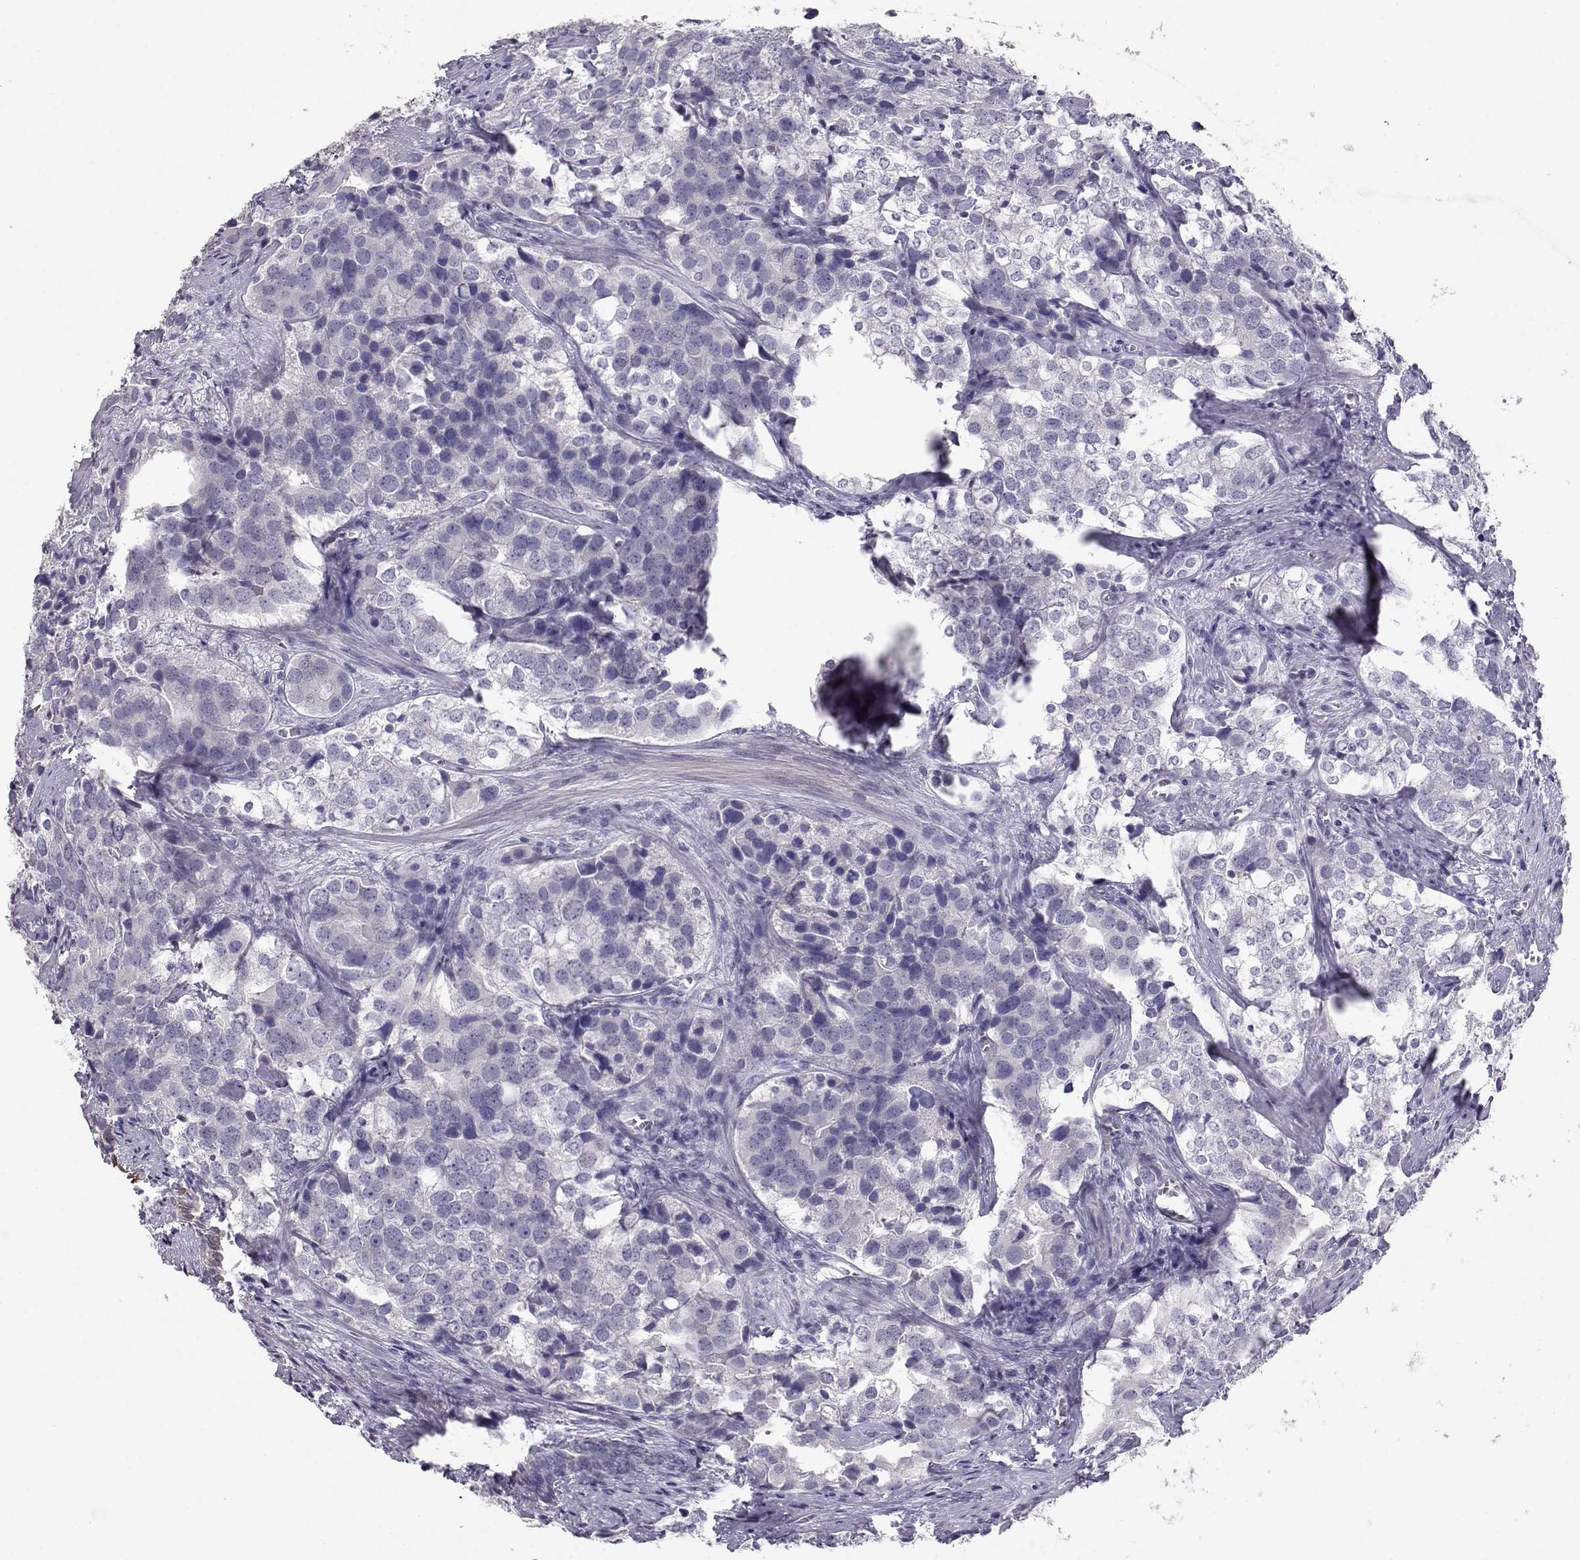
{"staining": {"intensity": "negative", "quantity": "none", "location": "none"}, "tissue": "prostate cancer", "cell_type": "Tumor cells", "image_type": "cancer", "snomed": [{"axis": "morphology", "description": "Adenocarcinoma, NOS"}, {"axis": "topography", "description": "Prostate and seminal vesicle, NOS"}], "caption": "A histopathology image of human prostate adenocarcinoma is negative for staining in tumor cells. Brightfield microscopy of IHC stained with DAB (brown) and hematoxylin (blue), captured at high magnification.", "gene": "LAMB3", "patient": {"sex": "male", "age": 63}}